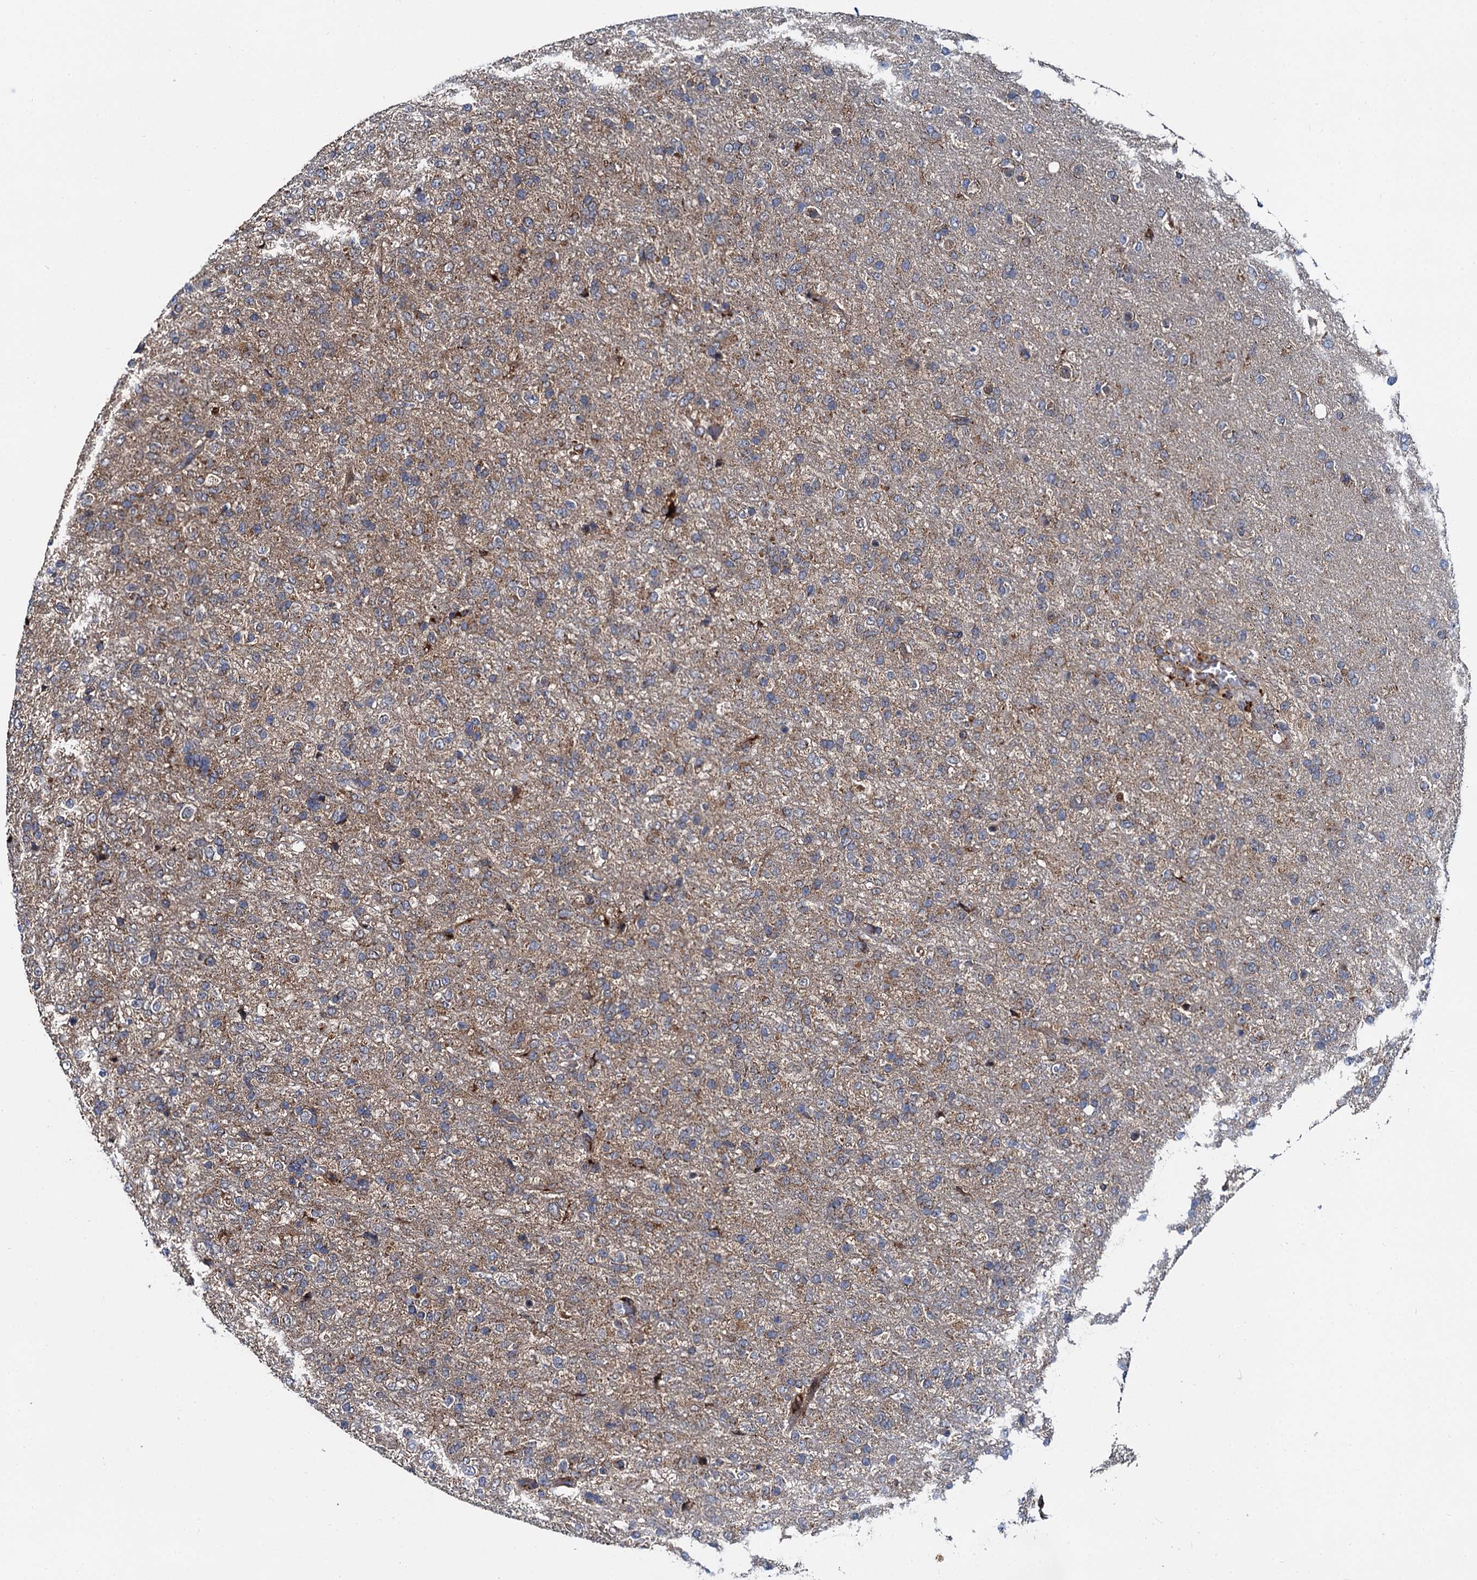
{"staining": {"intensity": "weak", "quantity": "<25%", "location": "cytoplasmic/membranous"}, "tissue": "glioma", "cell_type": "Tumor cells", "image_type": "cancer", "snomed": [{"axis": "morphology", "description": "Glioma, malignant, High grade"}, {"axis": "topography", "description": "Brain"}], "caption": "The micrograph displays no significant expression in tumor cells of glioma.", "gene": "SPRYD3", "patient": {"sex": "female", "age": 74}}